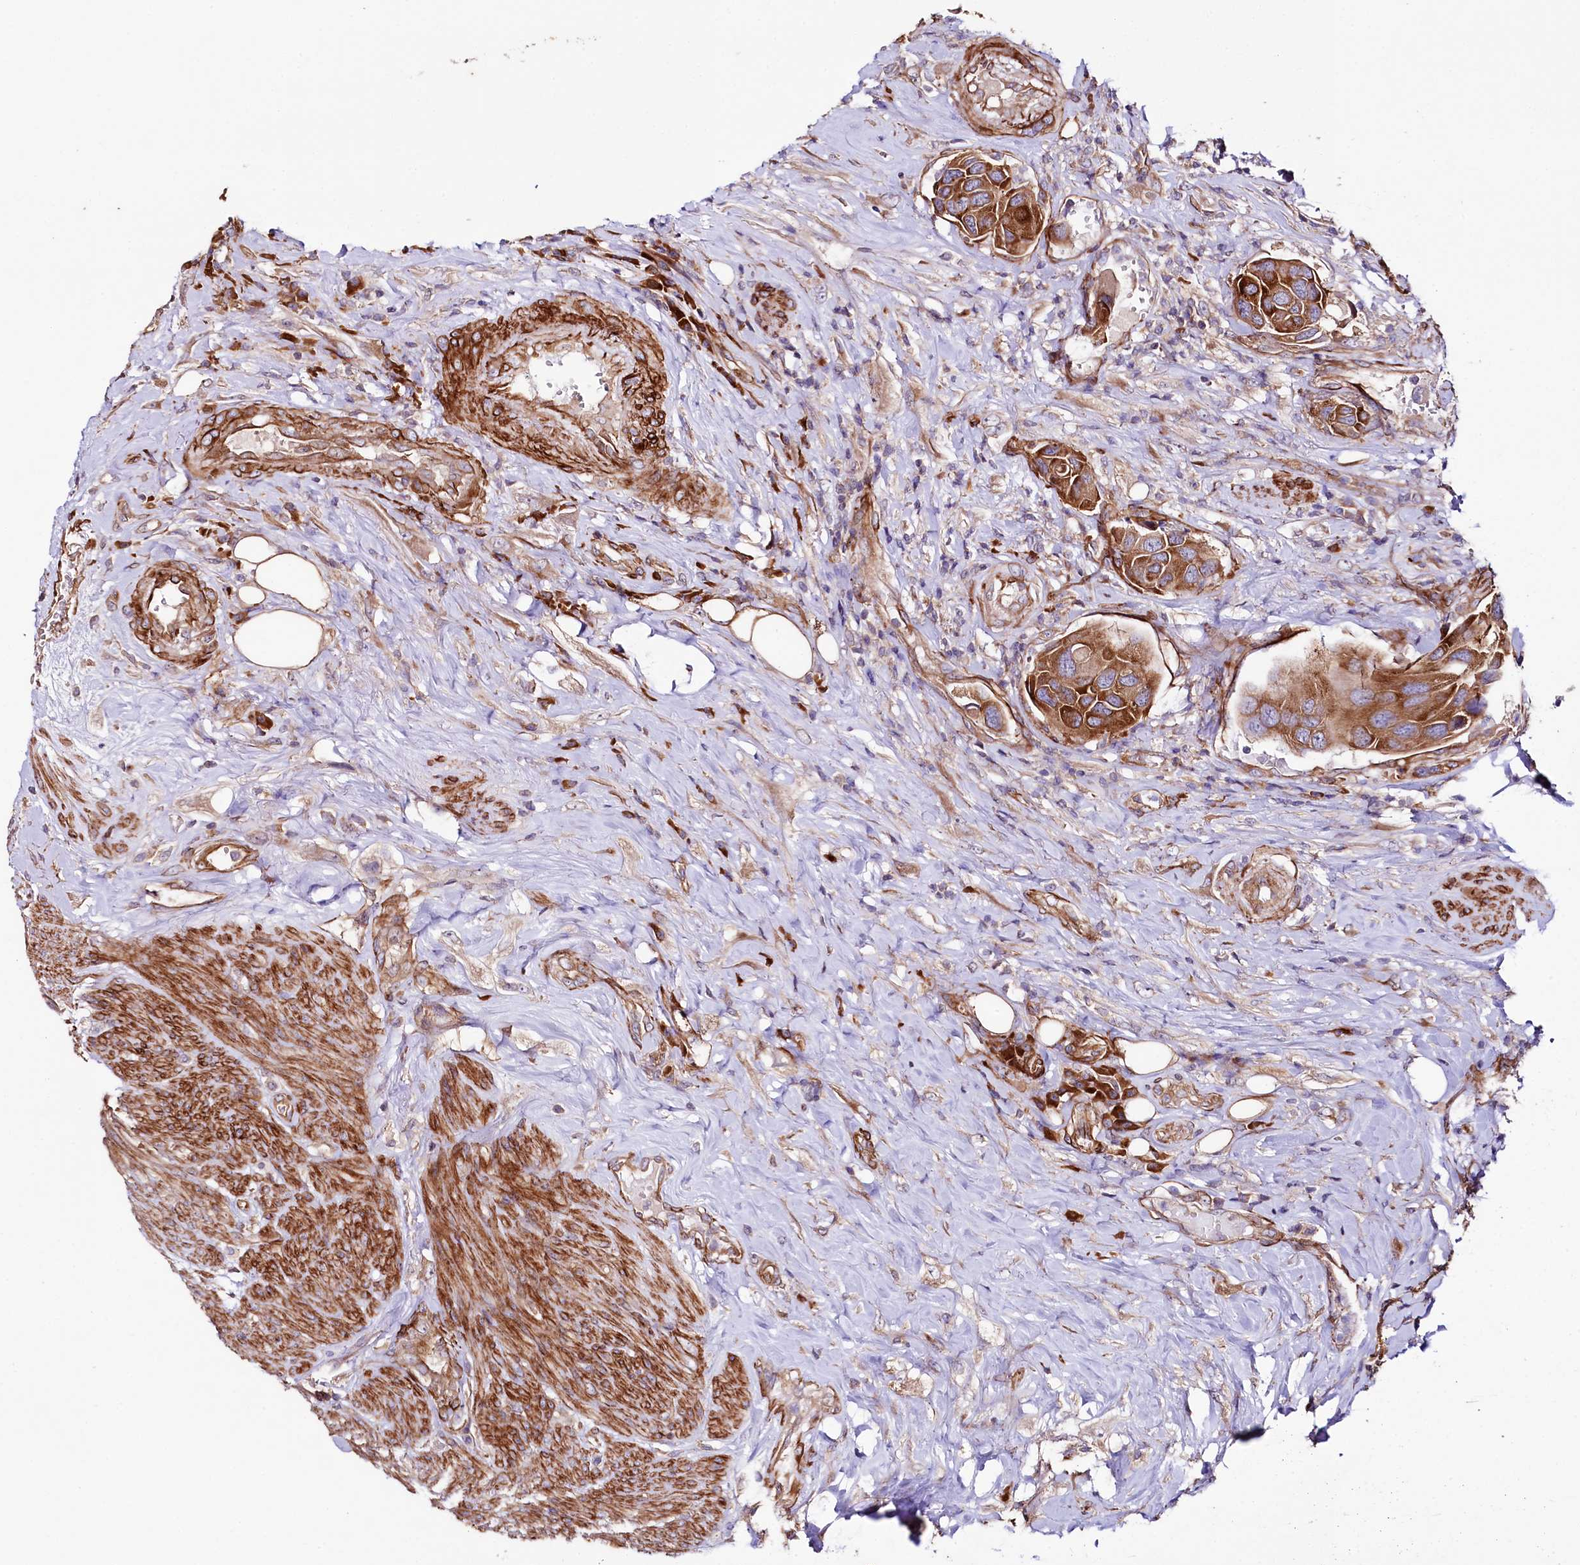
{"staining": {"intensity": "moderate", "quantity": ">75%", "location": "cytoplasmic/membranous"}, "tissue": "urothelial cancer", "cell_type": "Tumor cells", "image_type": "cancer", "snomed": [{"axis": "morphology", "description": "Urothelial carcinoma, High grade"}, {"axis": "topography", "description": "Urinary bladder"}], "caption": "DAB immunohistochemical staining of urothelial carcinoma (high-grade) demonstrates moderate cytoplasmic/membranous protein positivity in approximately >75% of tumor cells. Nuclei are stained in blue.", "gene": "SPATS2", "patient": {"sex": "male", "age": 74}}